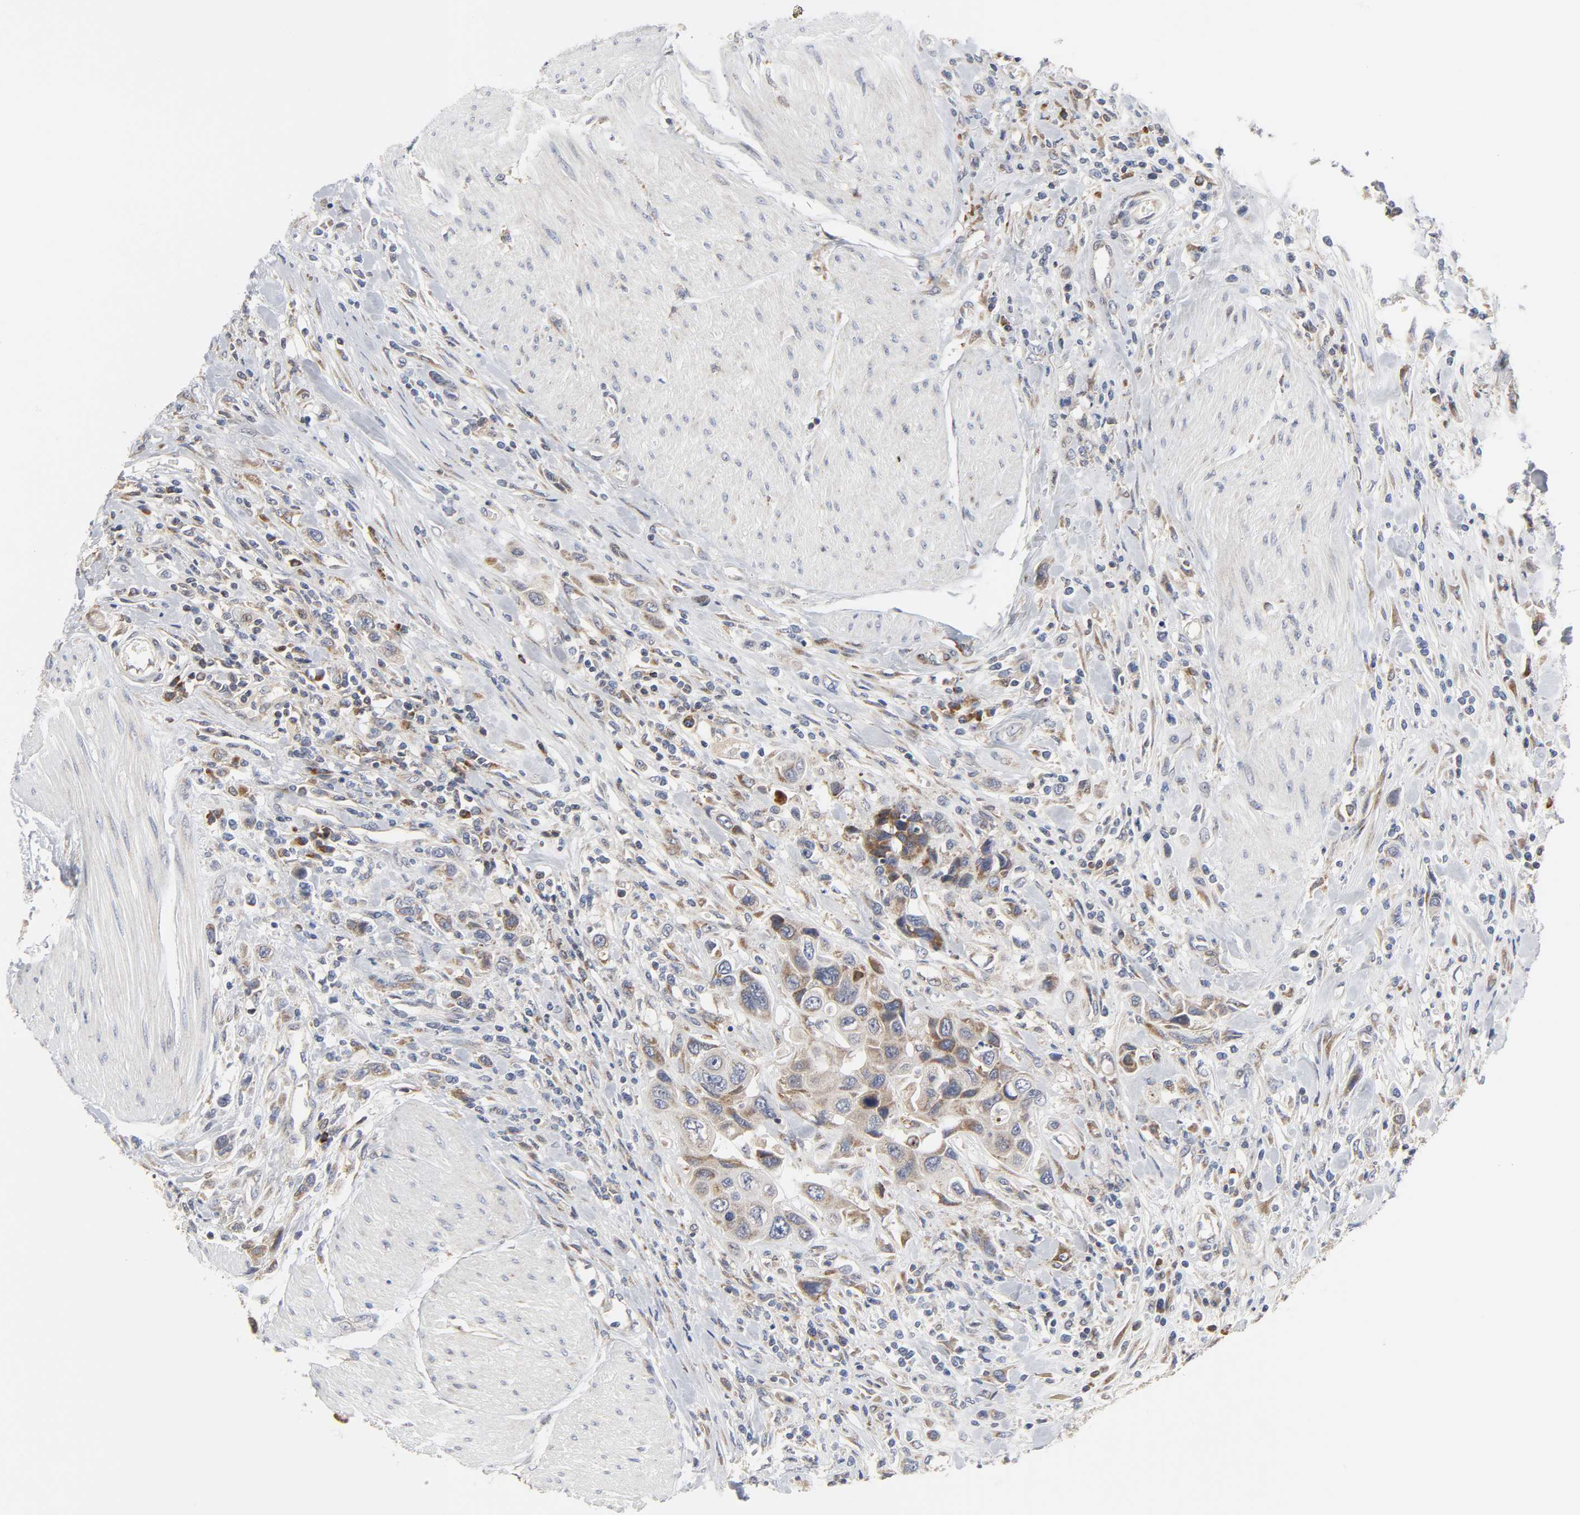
{"staining": {"intensity": "moderate", "quantity": ">75%", "location": "cytoplasmic/membranous"}, "tissue": "urothelial cancer", "cell_type": "Tumor cells", "image_type": "cancer", "snomed": [{"axis": "morphology", "description": "Urothelial carcinoma, High grade"}, {"axis": "topography", "description": "Urinary bladder"}], "caption": "Immunohistochemical staining of human urothelial carcinoma (high-grade) reveals medium levels of moderate cytoplasmic/membranous protein positivity in about >75% of tumor cells. The staining is performed using DAB brown chromogen to label protein expression. The nuclei are counter-stained blue using hematoxylin.", "gene": "BAX", "patient": {"sex": "male", "age": 50}}